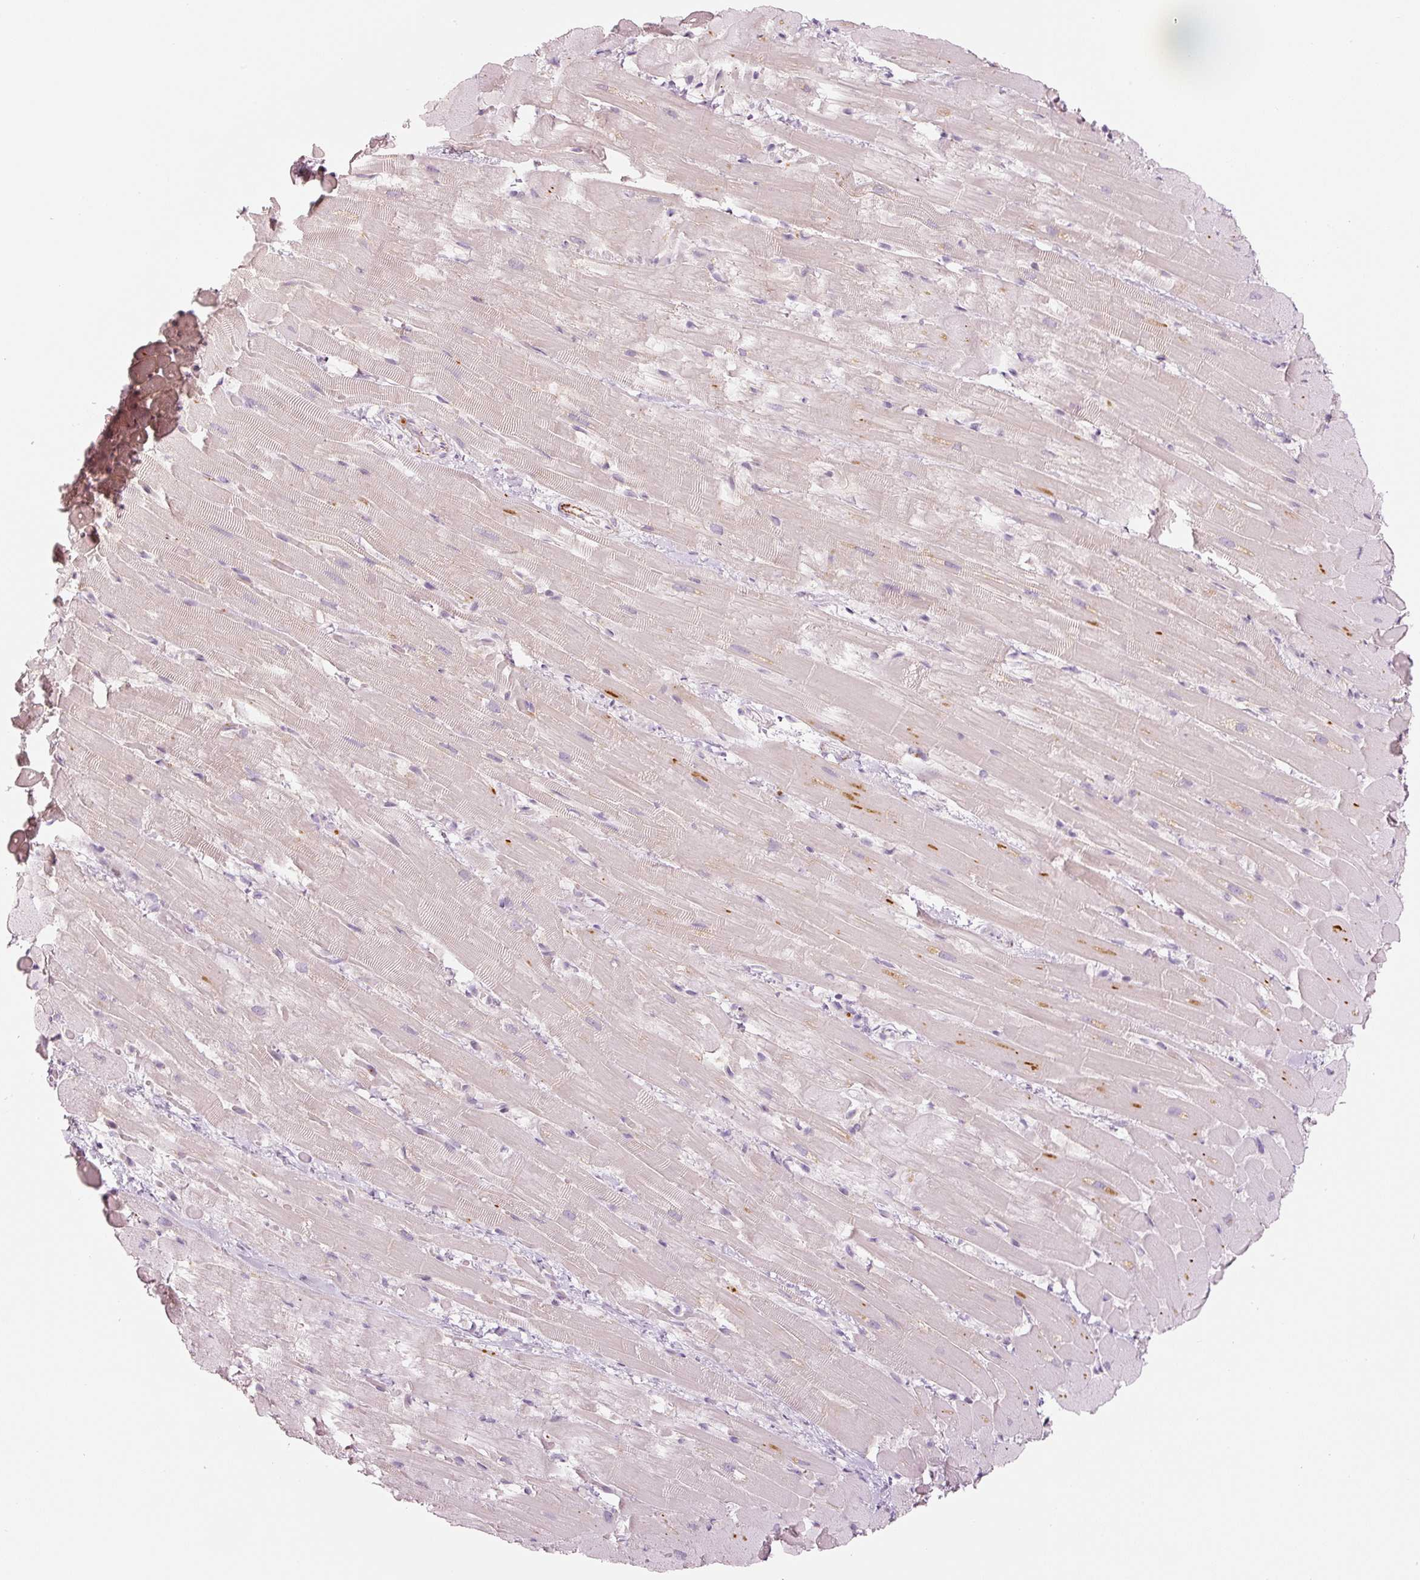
{"staining": {"intensity": "negative", "quantity": "none", "location": "none"}, "tissue": "heart muscle", "cell_type": "Cardiomyocytes", "image_type": "normal", "snomed": [{"axis": "morphology", "description": "Normal tissue, NOS"}, {"axis": "topography", "description": "Heart"}], "caption": "A photomicrograph of heart muscle stained for a protein displays no brown staining in cardiomyocytes.", "gene": "LECT2", "patient": {"sex": "male", "age": 37}}